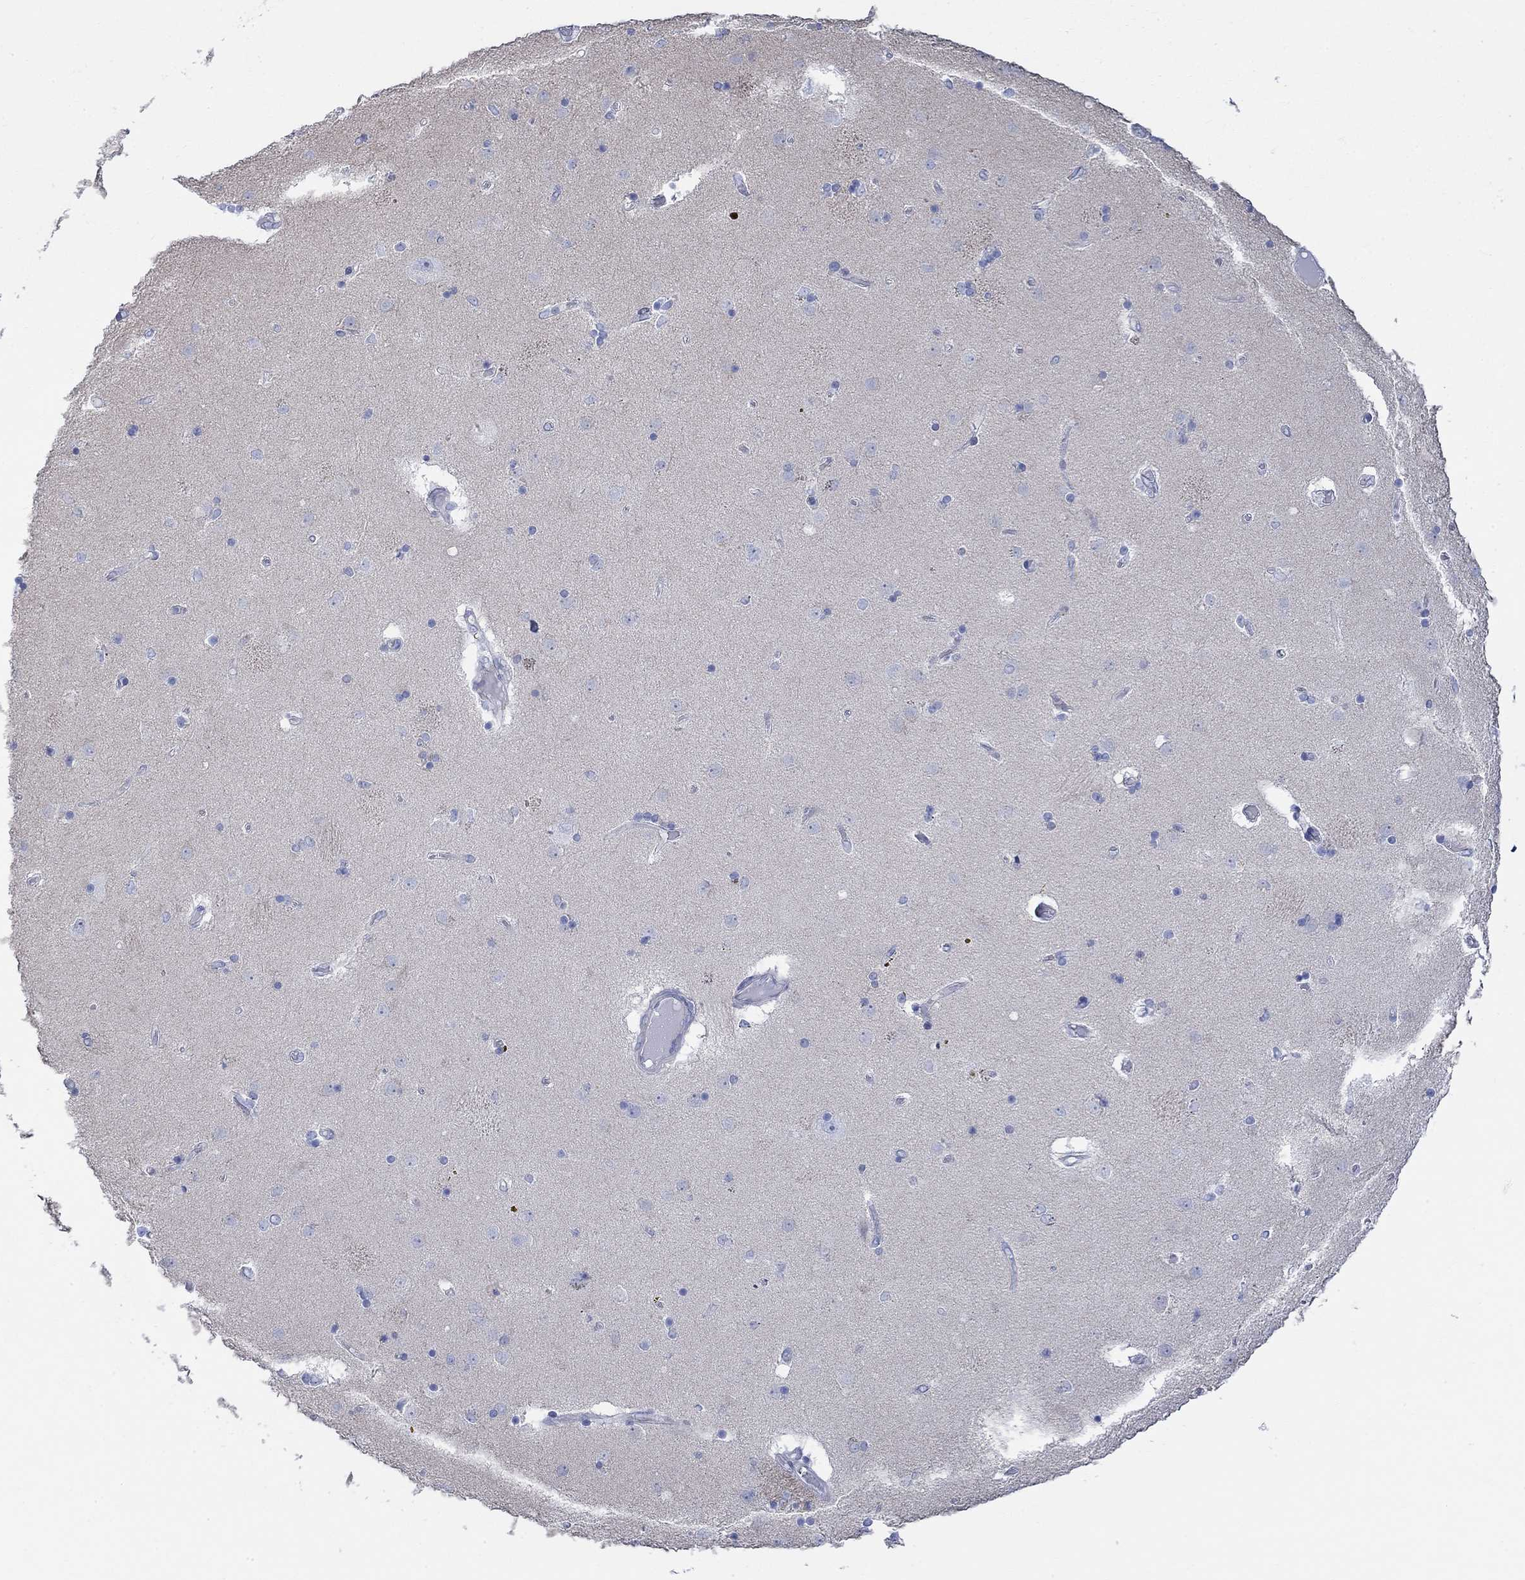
{"staining": {"intensity": "negative", "quantity": "none", "location": "none"}, "tissue": "caudate", "cell_type": "Glial cells", "image_type": "normal", "snomed": [{"axis": "morphology", "description": "Normal tissue, NOS"}, {"axis": "topography", "description": "Lateral ventricle wall"}], "caption": "Benign caudate was stained to show a protein in brown. There is no significant staining in glial cells. (DAB (3,3'-diaminobenzidine) IHC, high magnification).", "gene": "TLDC2", "patient": {"sex": "male", "age": 54}}